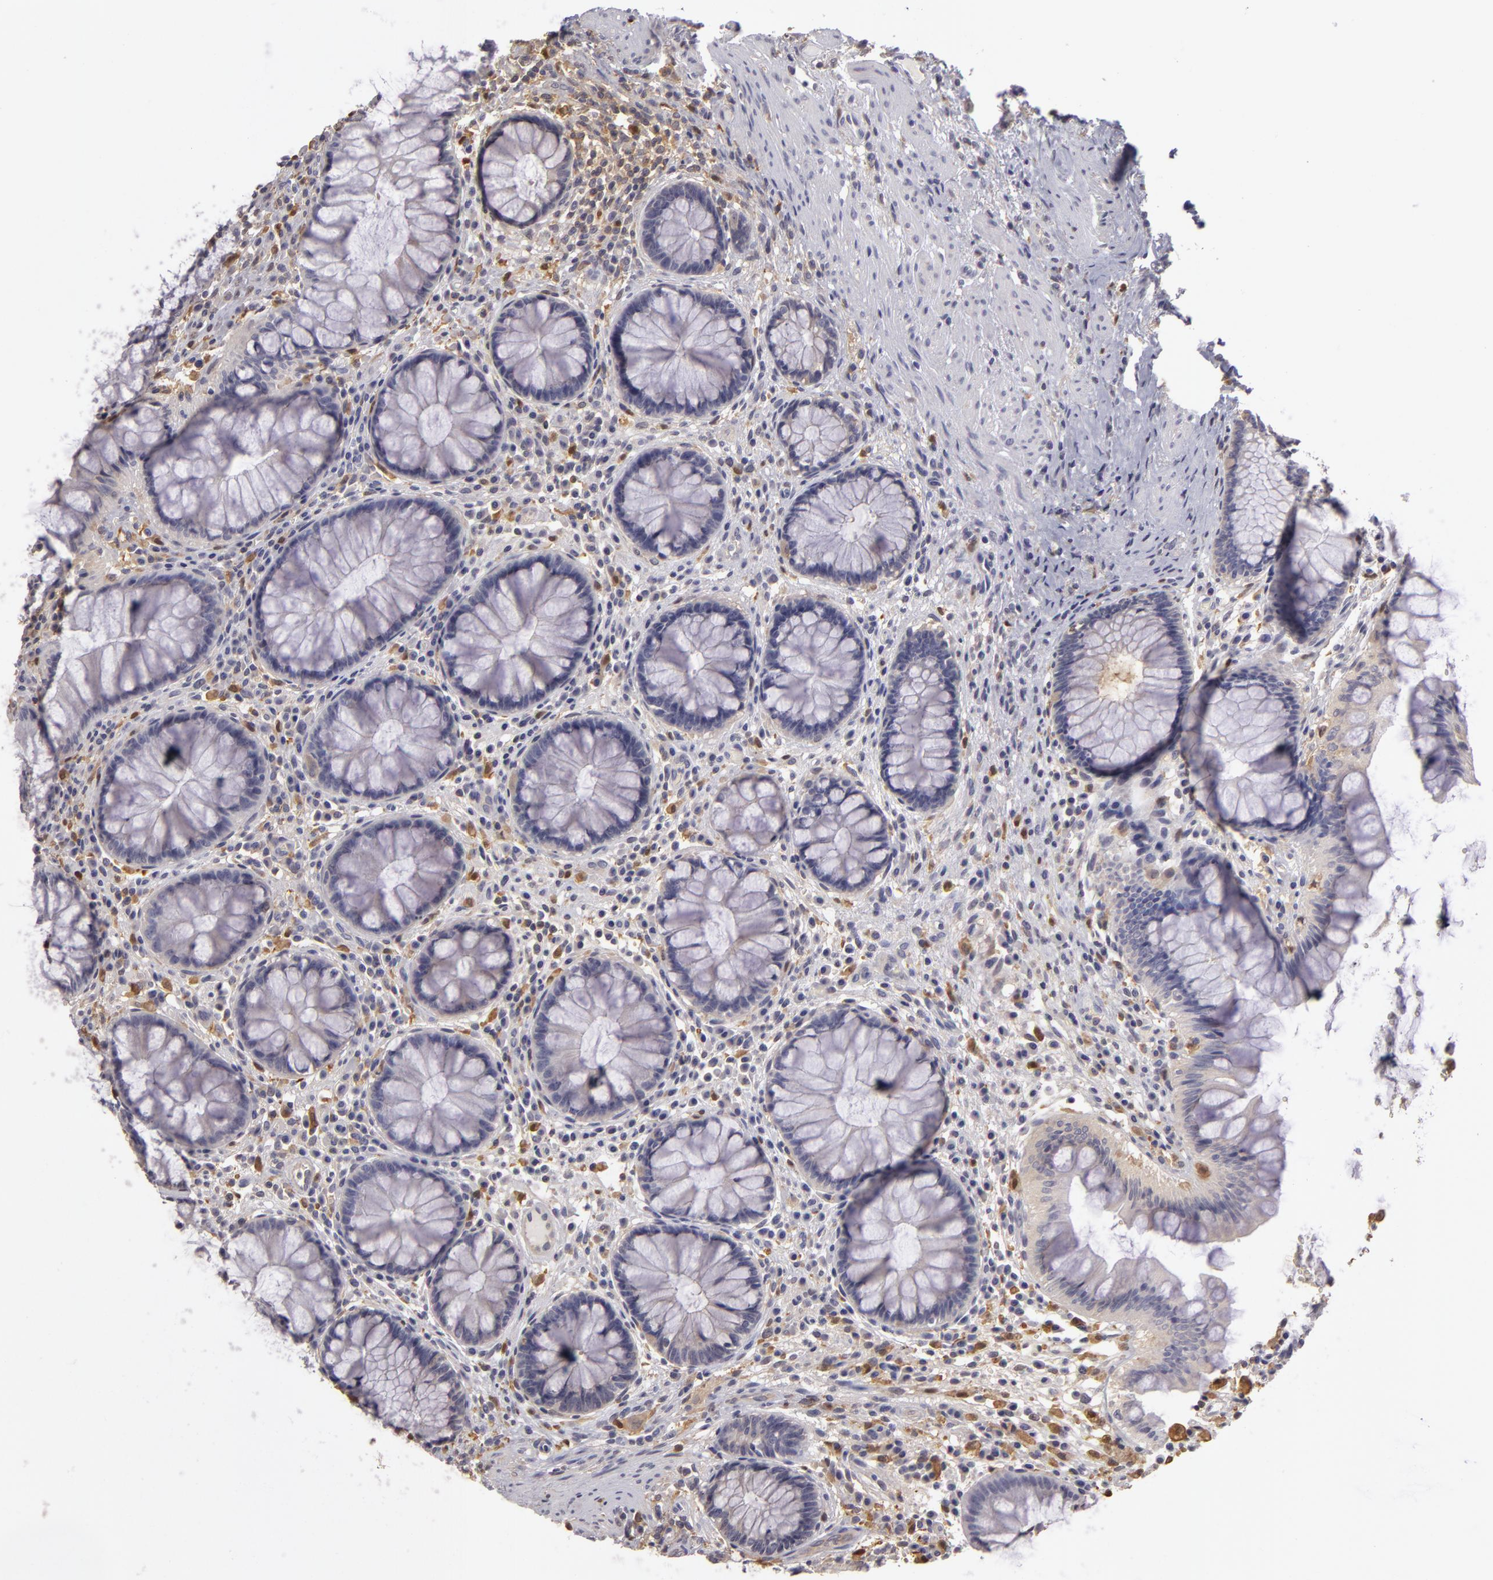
{"staining": {"intensity": "negative", "quantity": "none", "location": "none"}, "tissue": "rectum", "cell_type": "Glandular cells", "image_type": "normal", "snomed": [{"axis": "morphology", "description": "Normal tissue, NOS"}, {"axis": "topography", "description": "Rectum"}], "caption": "This is a photomicrograph of immunohistochemistry staining of benign rectum, which shows no expression in glandular cells. (Immunohistochemistry, brightfield microscopy, high magnification).", "gene": "GNPDA1", "patient": {"sex": "male", "age": 77}}